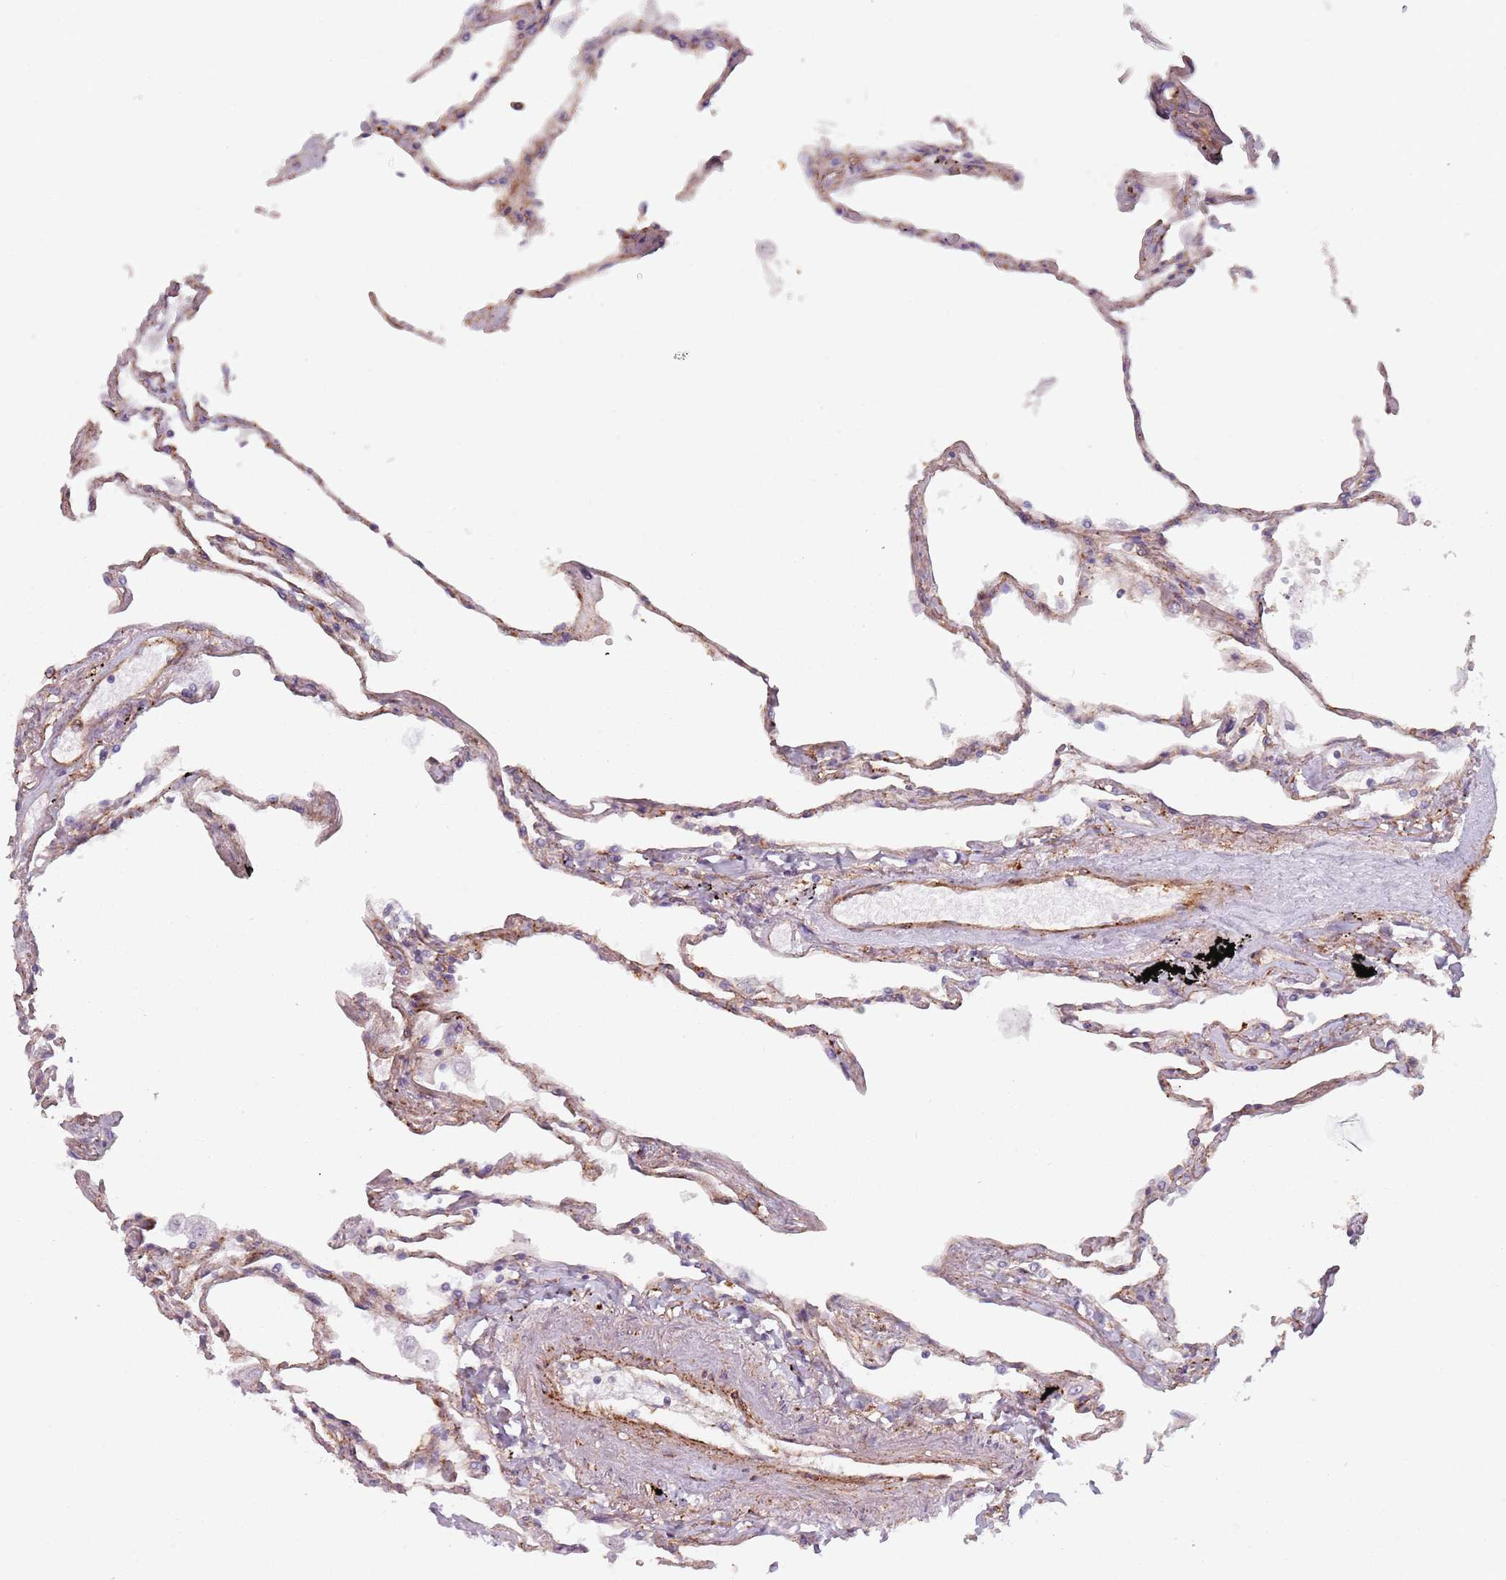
{"staining": {"intensity": "weak", "quantity": "25%-75%", "location": "cytoplasmic/membranous"}, "tissue": "lung", "cell_type": "Alveolar cells", "image_type": "normal", "snomed": [{"axis": "morphology", "description": "Normal tissue, NOS"}, {"axis": "topography", "description": "Lung"}], "caption": "Protein staining shows weak cytoplasmic/membranous positivity in about 25%-75% of alveolar cells in normal lung. The staining was performed using DAB to visualize the protein expression in brown, while the nuclei were stained in blue with hematoxylin (Magnification: 20x).", "gene": "TPD52L2", "patient": {"sex": "female", "age": 67}}